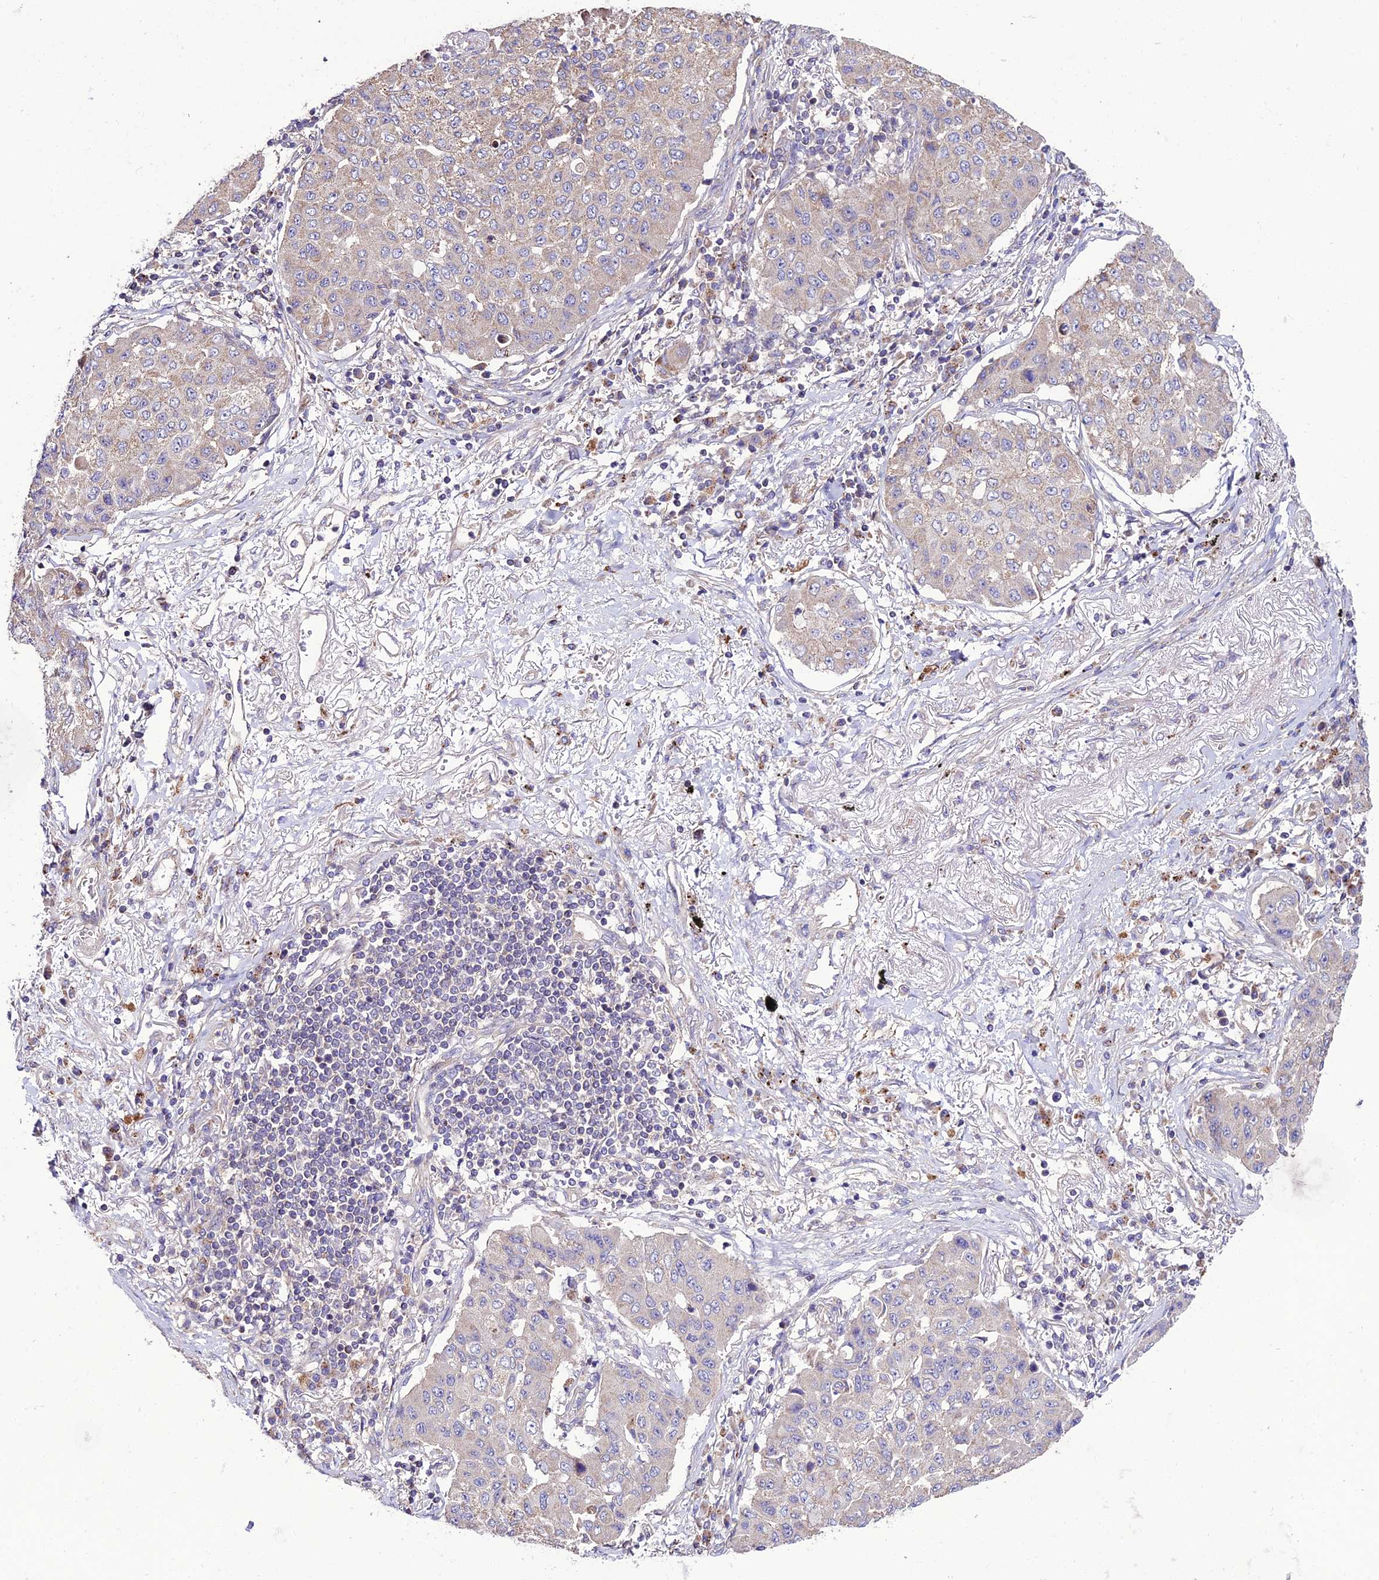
{"staining": {"intensity": "negative", "quantity": "none", "location": "none"}, "tissue": "lung cancer", "cell_type": "Tumor cells", "image_type": "cancer", "snomed": [{"axis": "morphology", "description": "Squamous cell carcinoma, NOS"}, {"axis": "topography", "description": "Lung"}], "caption": "Immunohistochemistry of squamous cell carcinoma (lung) displays no expression in tumor cells.", "gene": "PPIL3", "patient": {"sex": "male", "age": 74}}